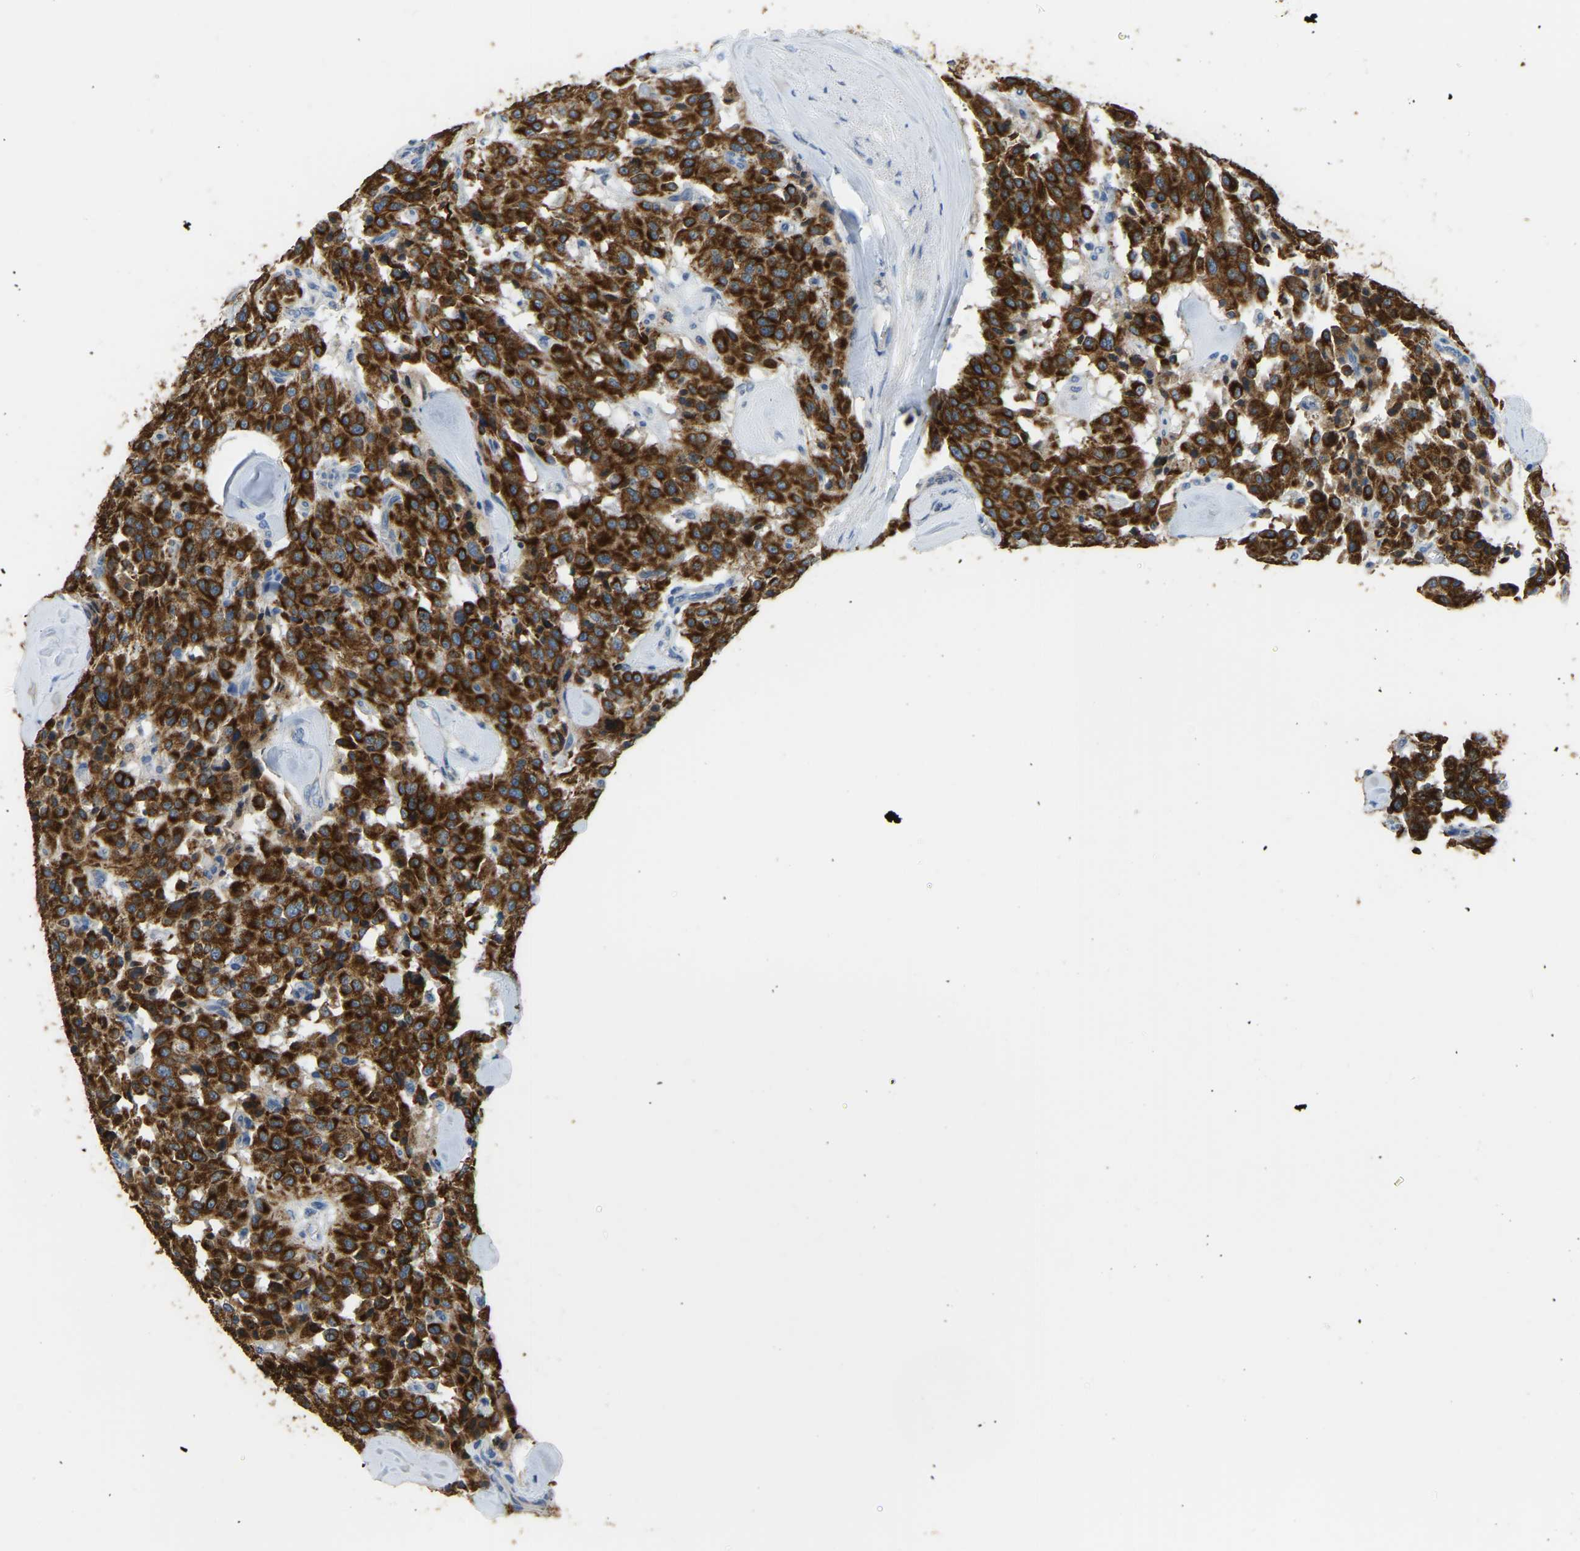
{"staining": {"intensity": "strong", "quantity": ">75%", "location": "cytoplasmic/membranous"}, "tissue": "carcinoid", "cell_type": "Tumor cells", "image_type": "cancer", "snomed": [{"axis": "morphology", "description": "Carcinoid, malignant, NOS"}, {"axis": "topography", "description": "Lung"}], "caption": "Immunohistochemistry of malignant carcinoid exhibits high levels of strong cytoplasmic/membranous expression in approximately >75% of tumor cells.", "gene": "ZNF200", "patient": {"sex": "male", "age": 30}}